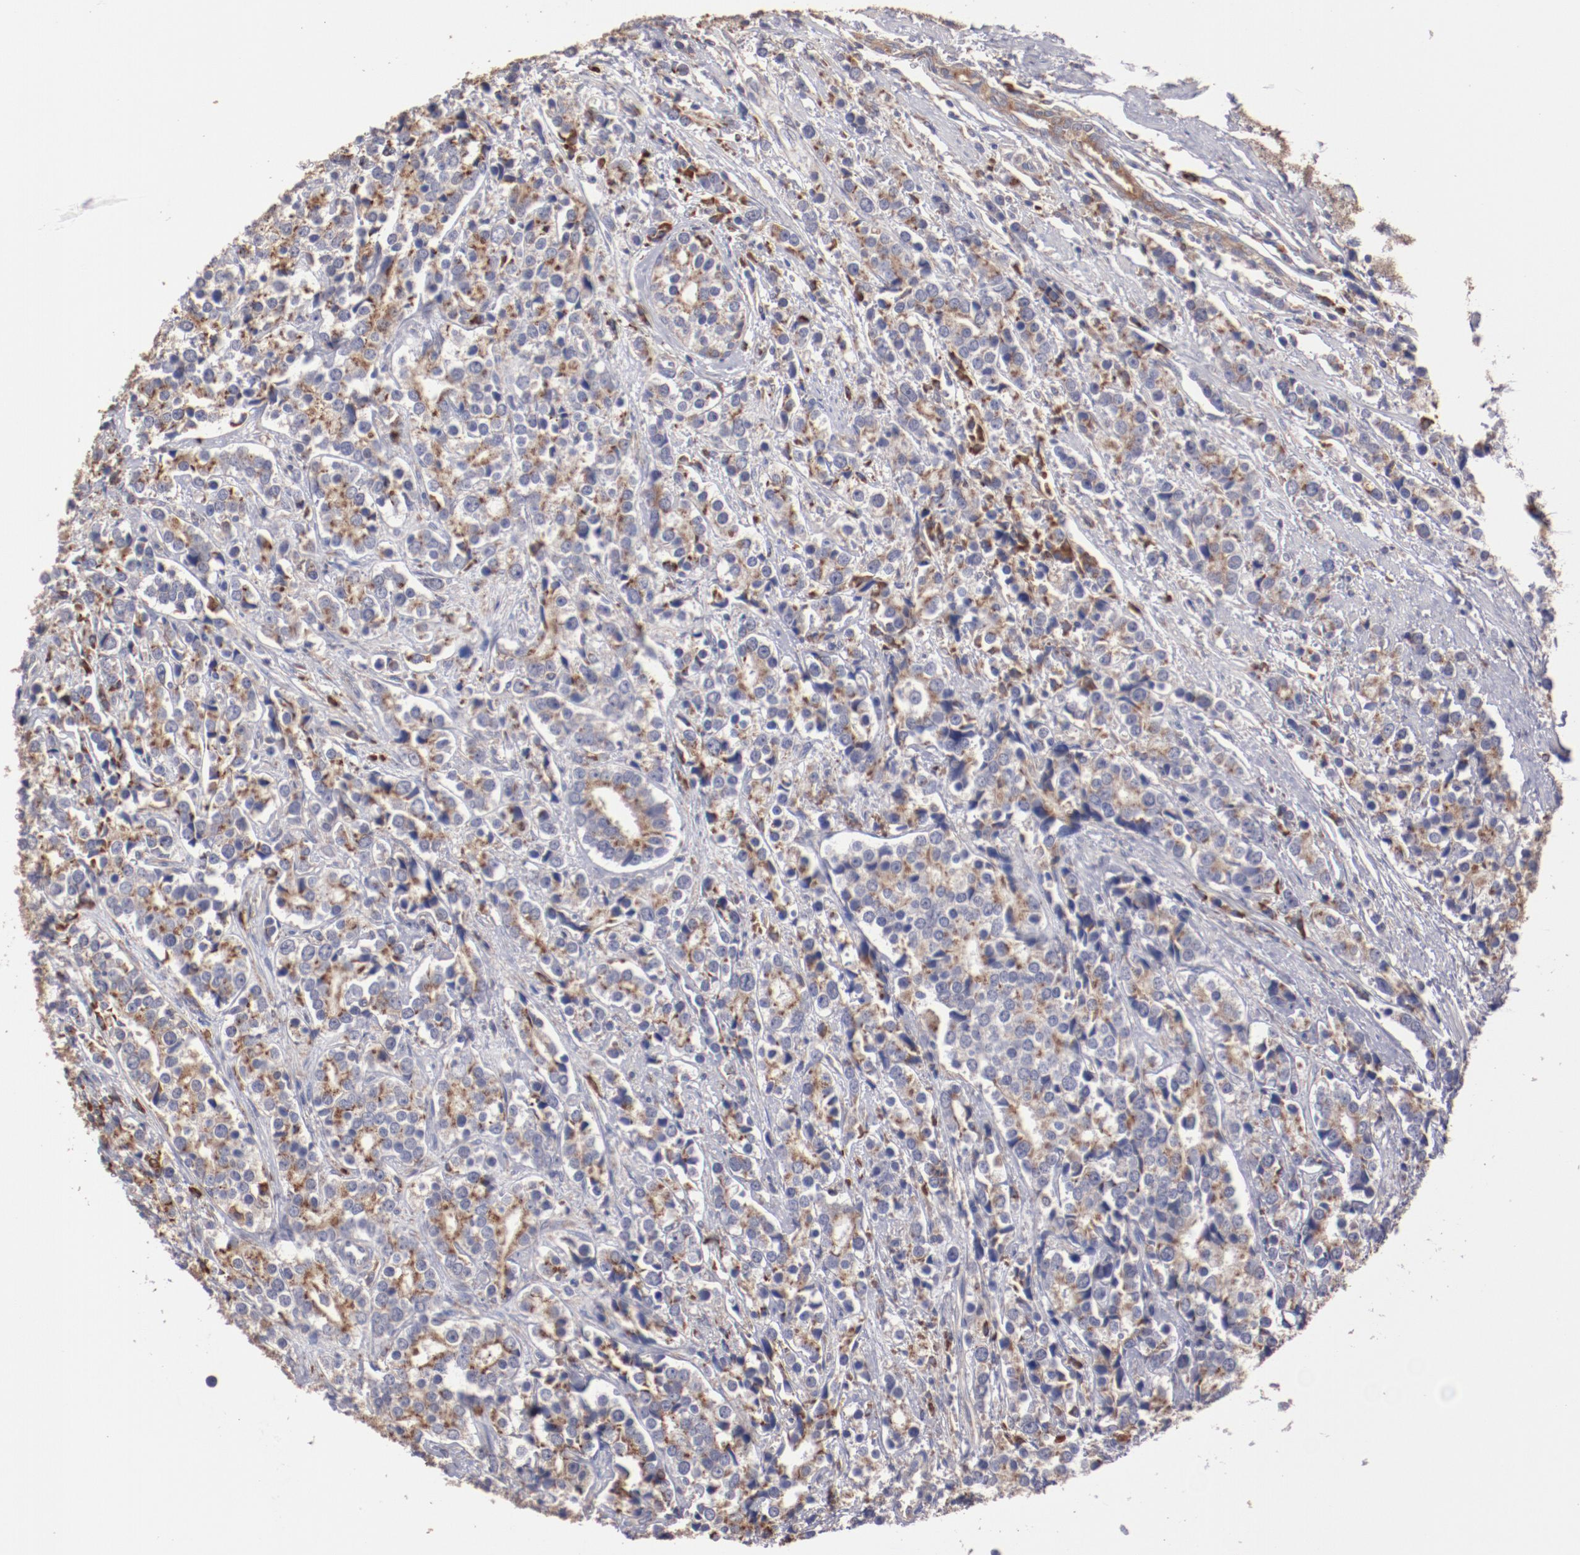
{"staining": {"intensity": "weak", "quantity": "25%-75%", "location": "cytoplasmic/membranous"}, "tissue": "prostate cancer", "cell_type": "Tumor cells", "image_type": "cancer", "snomed": [{"axis": "morphology", "description": "Adenocarcinoma, High grade"}, {"axis": "topography", "description": "Prostate"}], "caption": "The photomicrograph exhibits staining of prostate adenocarcinoma (high-grade), revealing weak cytoplasmic/membranous protein positivity (brown color) within tumor cells.", "gene": "NFKBIE", "patient": {"sex": "male", "age": 71}}